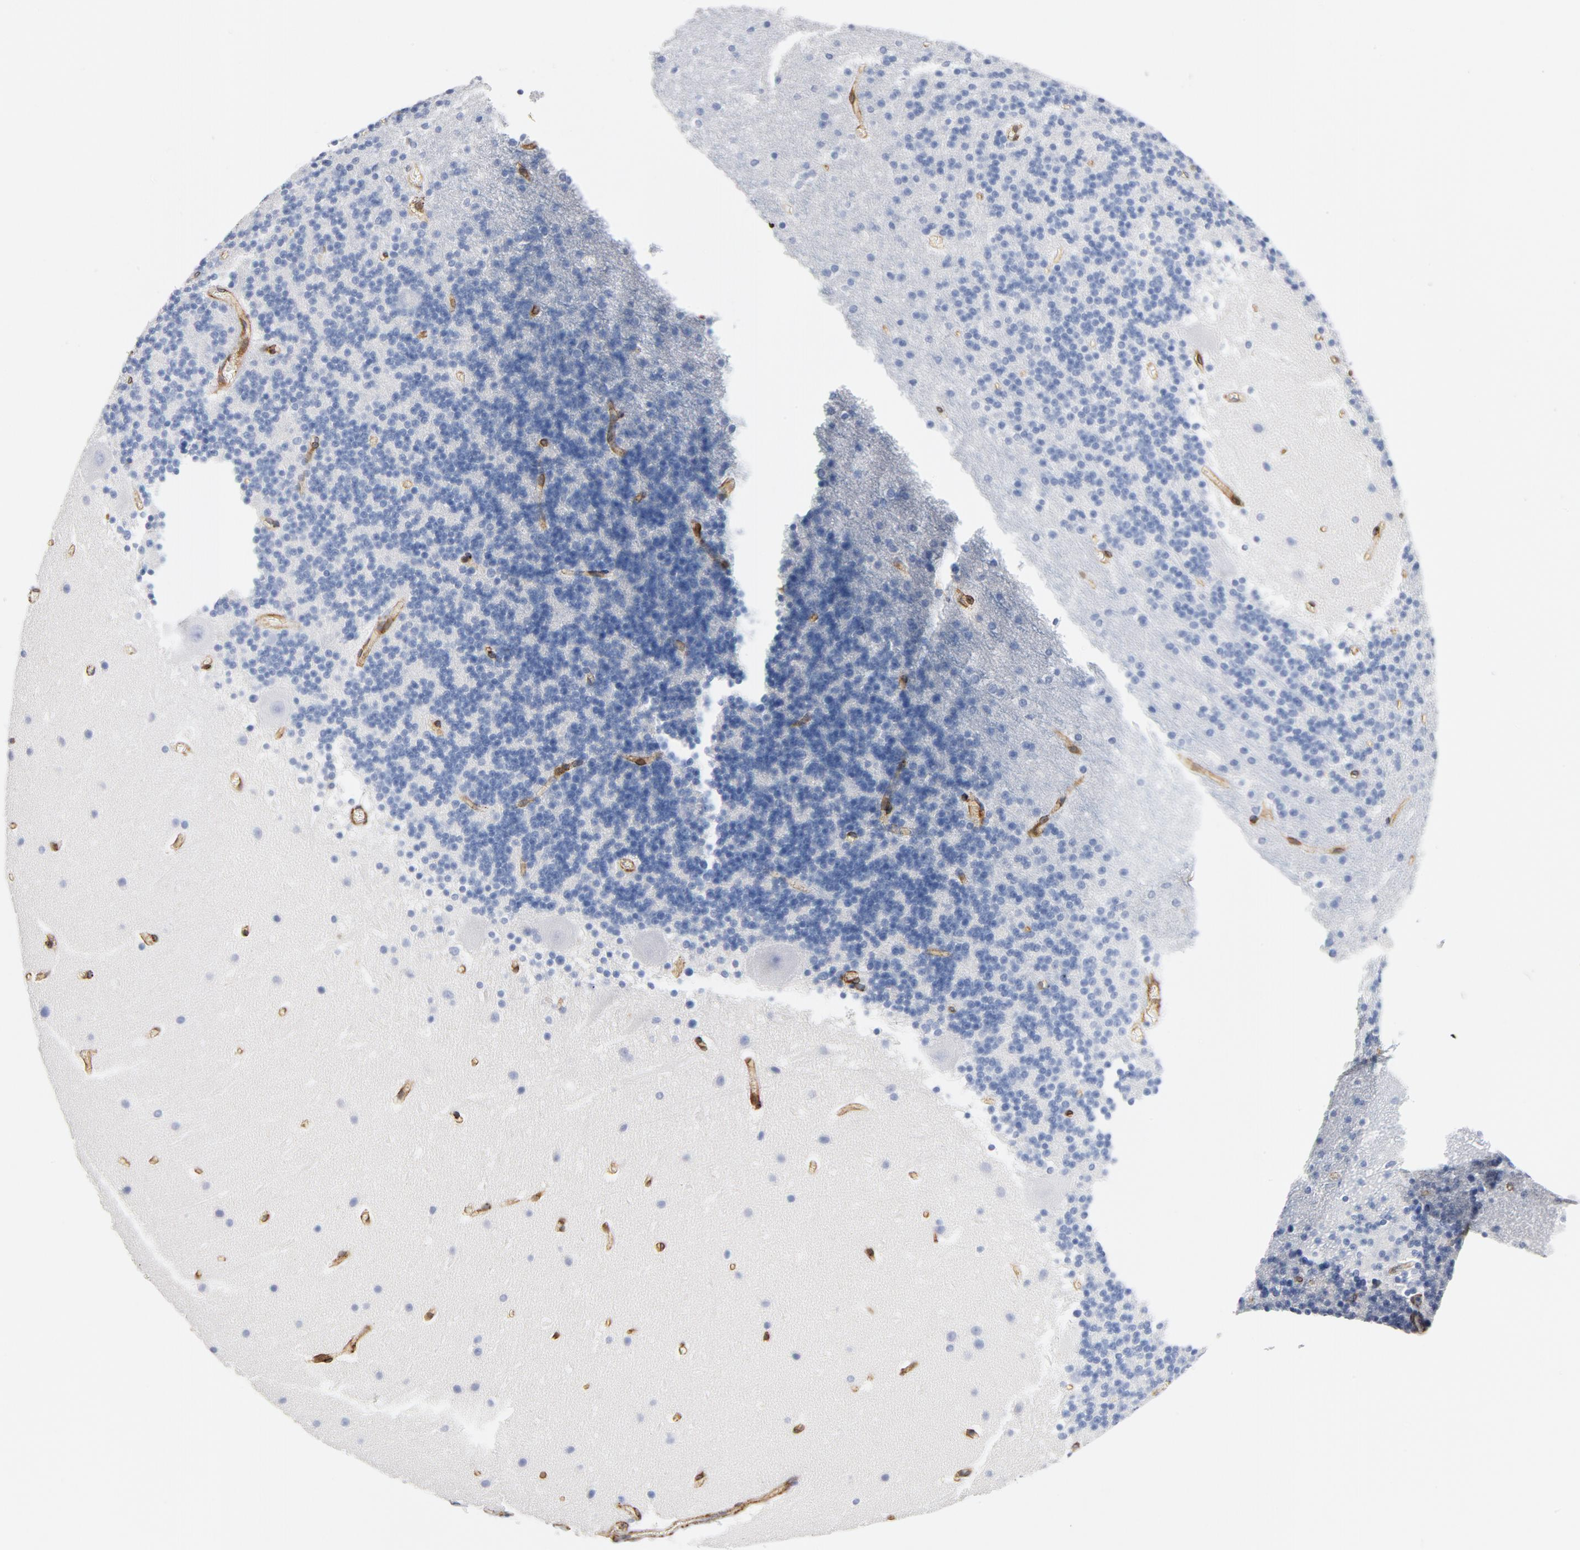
{"staining": {"intensity": "negative", "quantity": "none", "location": "none"}, "tissue": "cerebellum", "cell_type": "Cells in granular layer", "image_type": "normal", "snomed": [{"axis": "morphology", "description": "Normal tissue, NOS"}, {"axis": "topography", "description": "Cerebellum"}], "caption": "Cerebellum stained for a protein using immunohistochemistry (IHC) shows no positivity cells in granular layer.", "gene": "SERPINH1", "patient": {"sex": "male", "age": 45}}